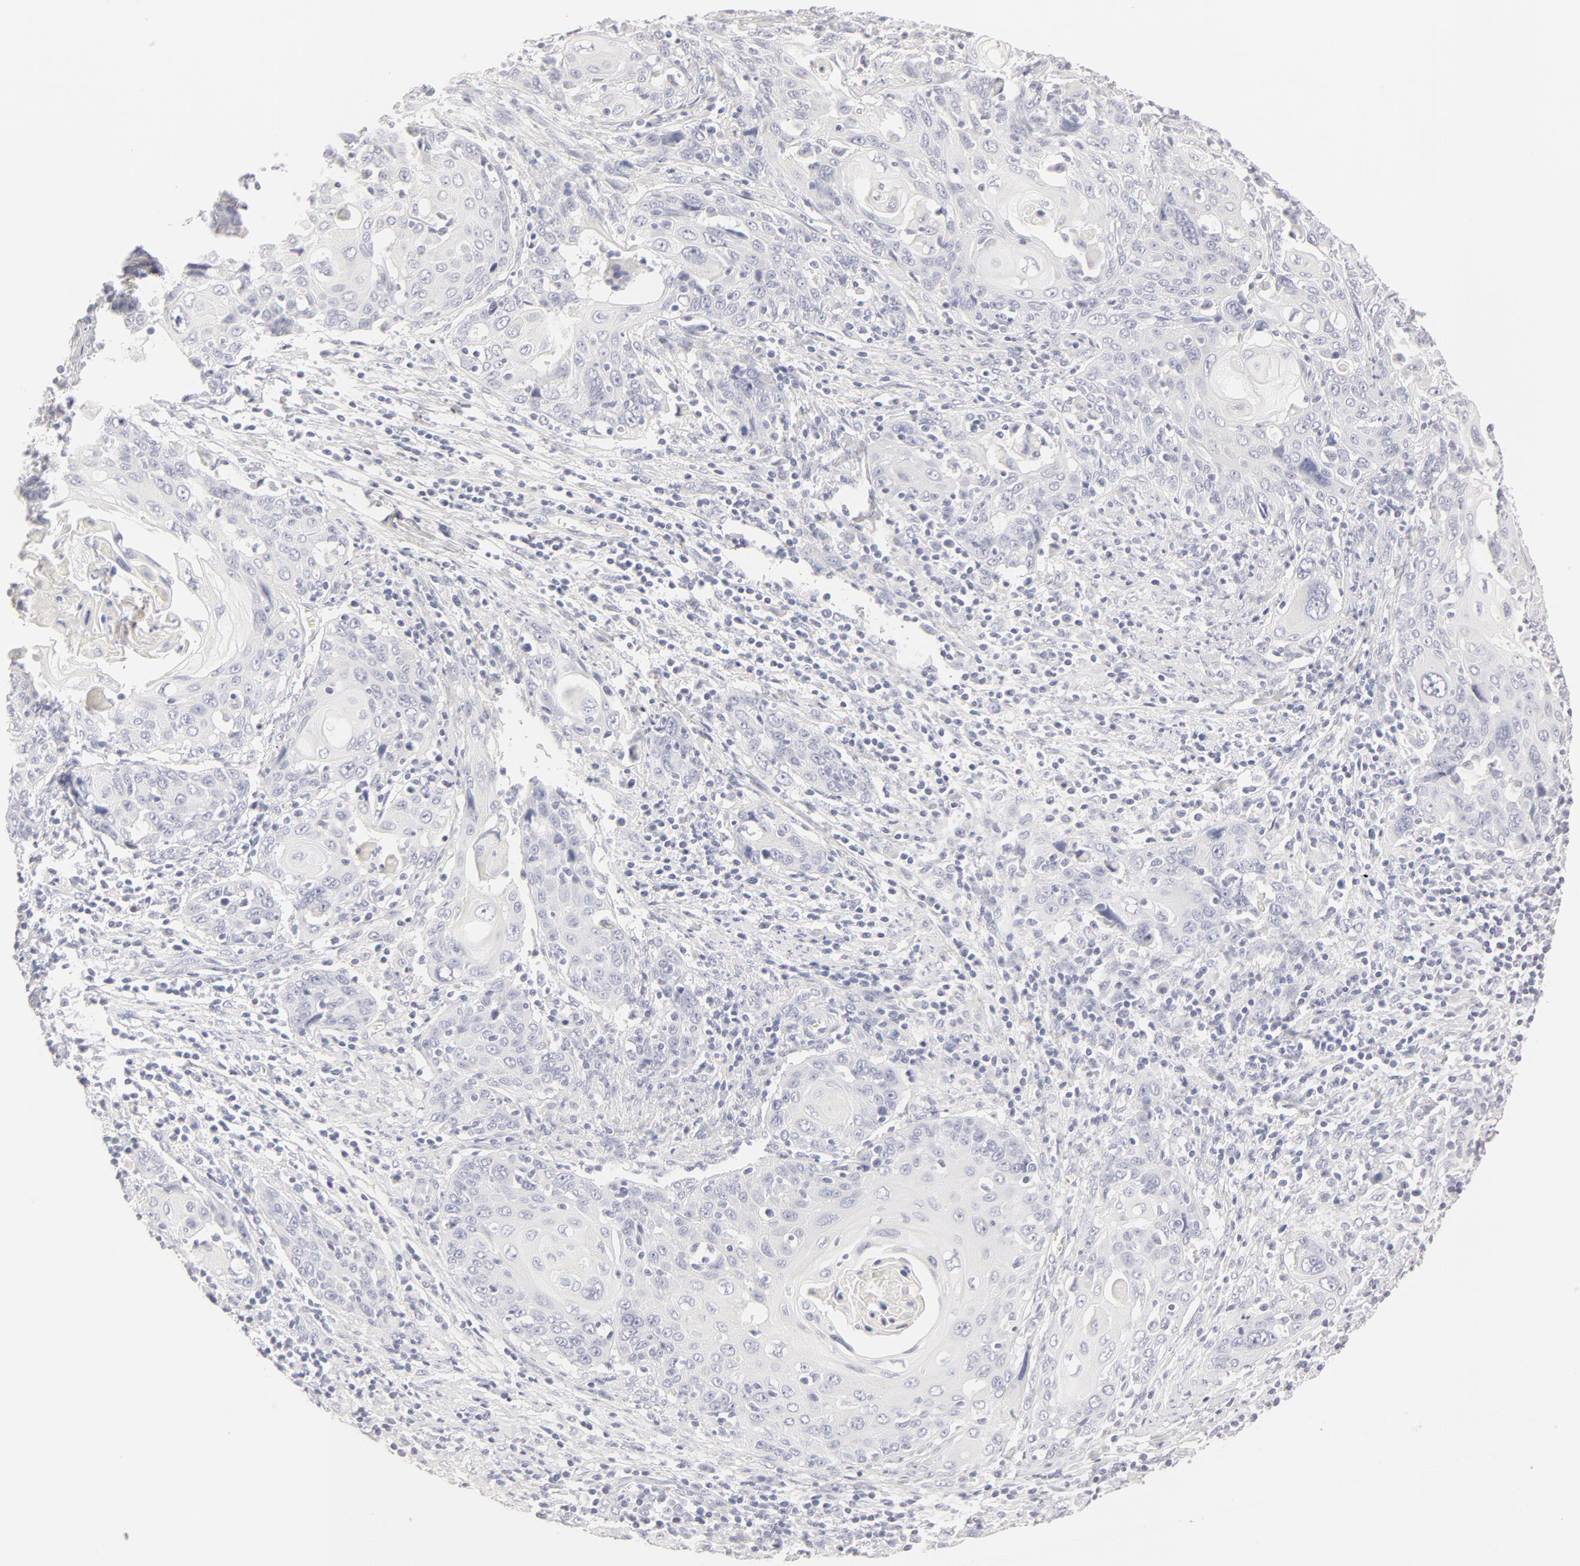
{"staining": {"intensity": "negative", "quantity": "none", "location": "none"}, "tissue": "cervical cancer", "cell_type": "Tumor cells", "image_type": "cancer", "snomed": [{"axis": "morphology", "description": "Squamous cell carcinoma, NOS"}, {"axis": "topography", "description": "Cervix"}], "caption": "IHC of cervical cancer exhibits no staining in tumor cells.", "gene": "LGALS7B", "patient": {"sex": "female", "age": 54}}